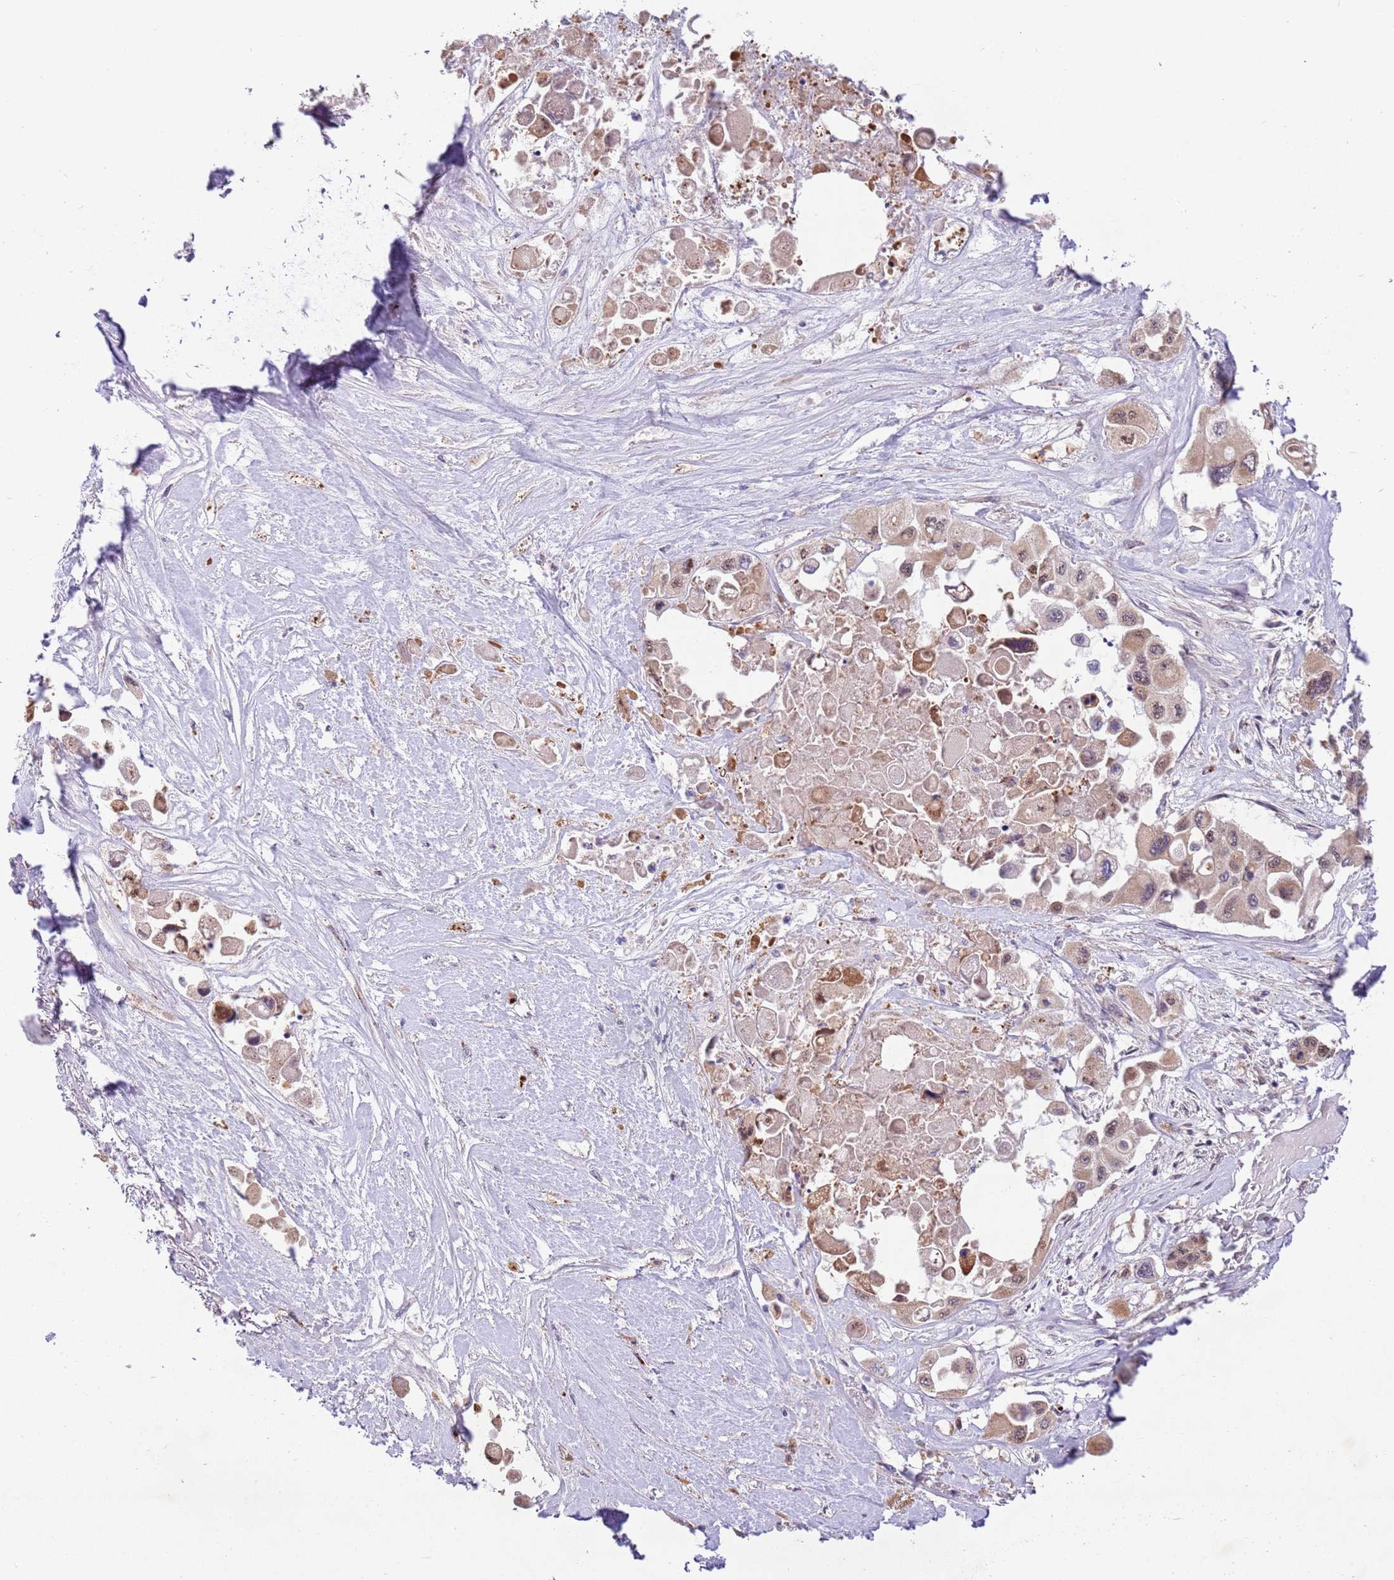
{"staining": {"intensity": "moderate", "quantity": ">75%", "location": "cytoplasmic/membranous,nuclear"}, "tissue": "pancreatic cancer", "cell_type": "Tumor cells", "image_type": "cancer", "snomed": [{"axis": "morphology", "description": "Adenocarcinoma, NOS"}, {"axis": "topography", "description": "Pancreas"}], "caption": "There is medium levels of moderate cytoplasmic/membranous and nuclear positivity in tumor cells of pancreatic cancer (adenocarcinoma), as demonstrated by immunohistochemical staining (brown color).", "gene": "TRIM27", "patient": {"sex": "male", "age": 92}}